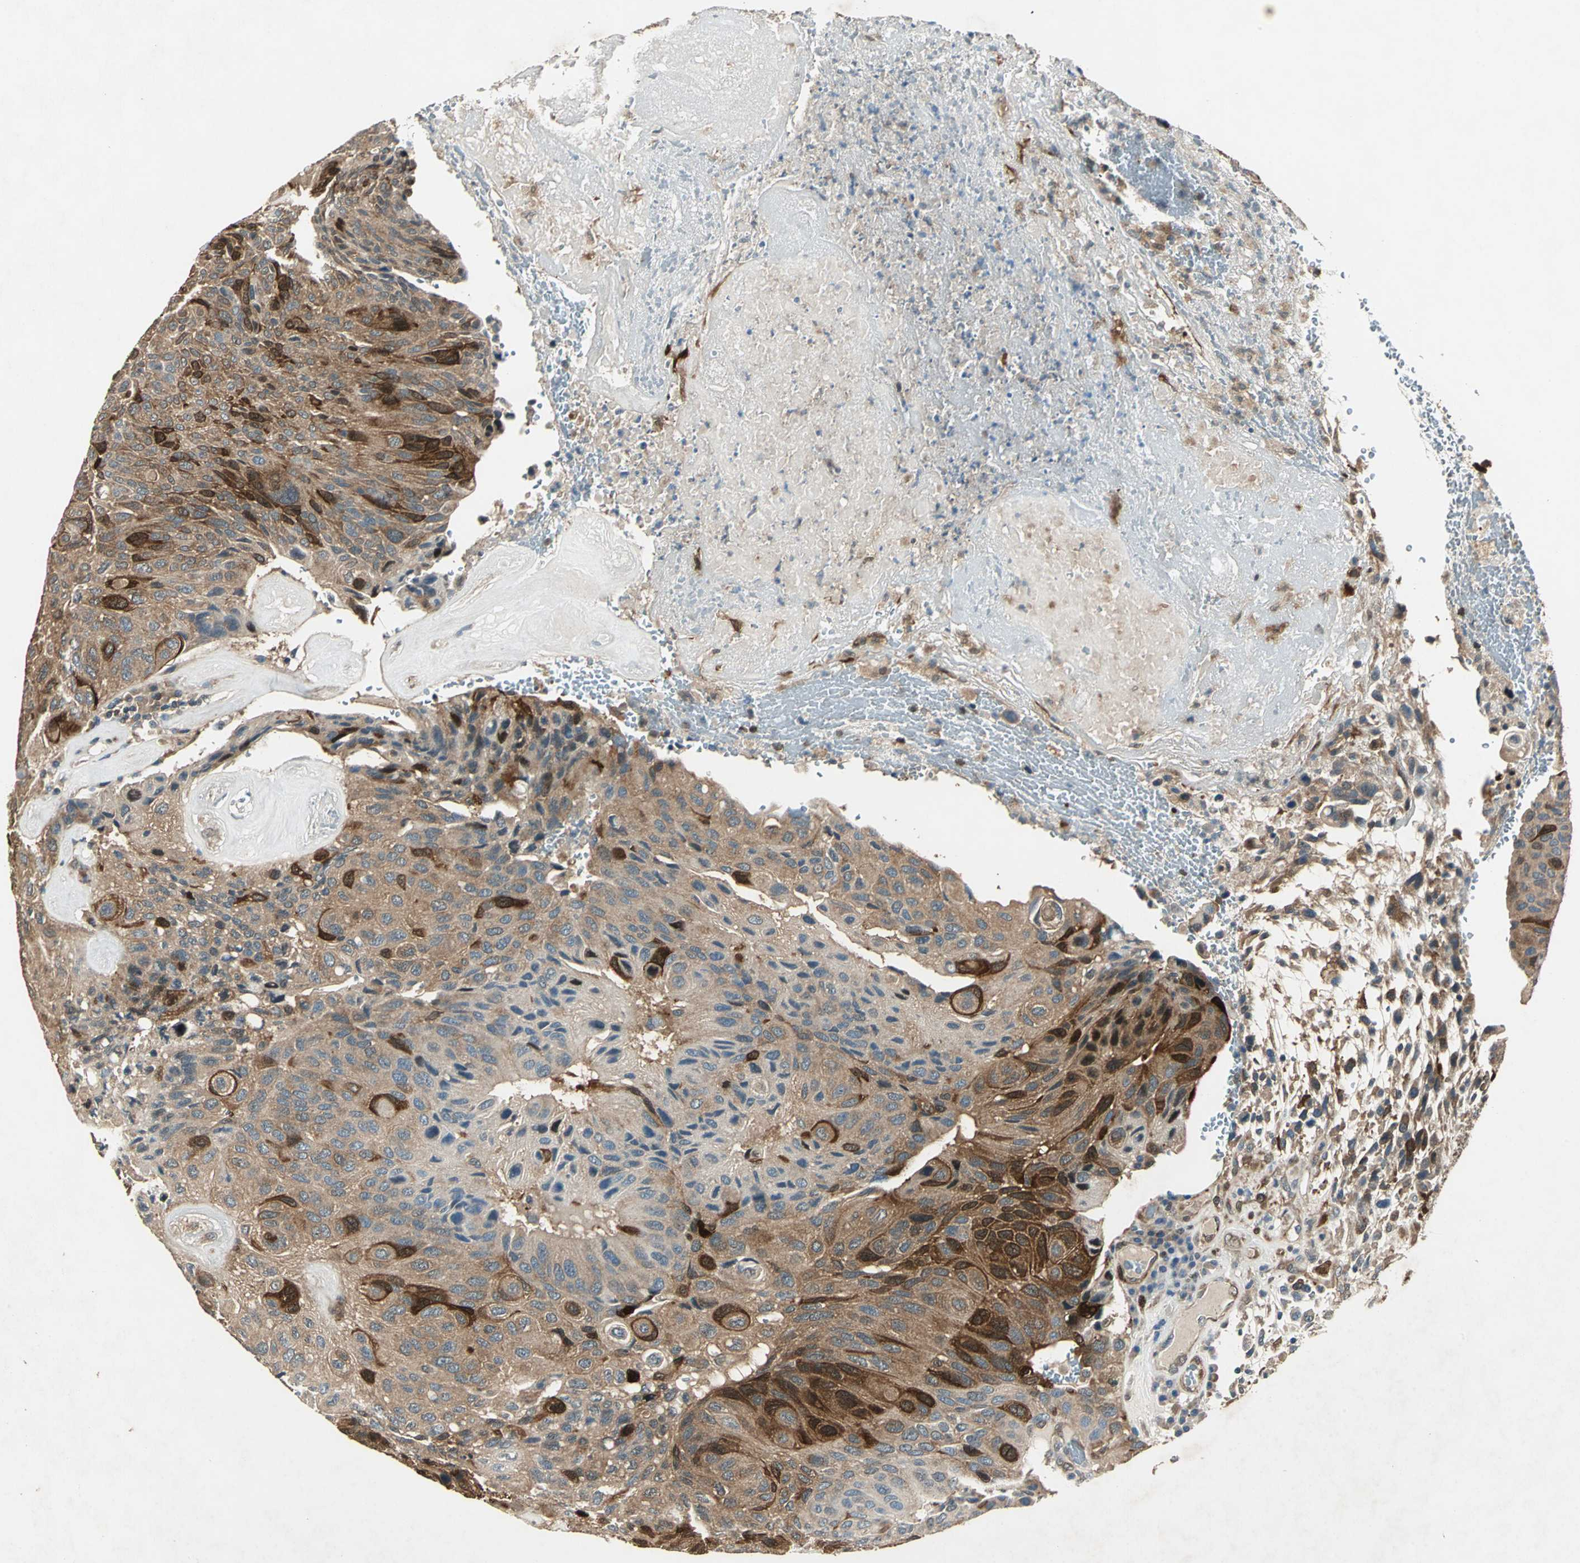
{"staining": {"intensity": "moderate", "quantity": ">75%", "location": "cytoplasmic/membranous"}, "tissue": "urothelial cancer", "cell_type": "Tumor cells", "image_type": "cancer", "snomed": [{"axis": "morphology", "description": "Urothelial carcinoma, High grade"}, {"axis": "topography", "description": "Urinary bladder"}], "caption": "Moderate cytoplasmic/membranous expression for a protein is present in about >75% of tumor cells of urothelial carcinoma (high-grade) using immunohistochemistry.", "gene": "RRM2B", "patient": {"sex": "male", "age": 66}}